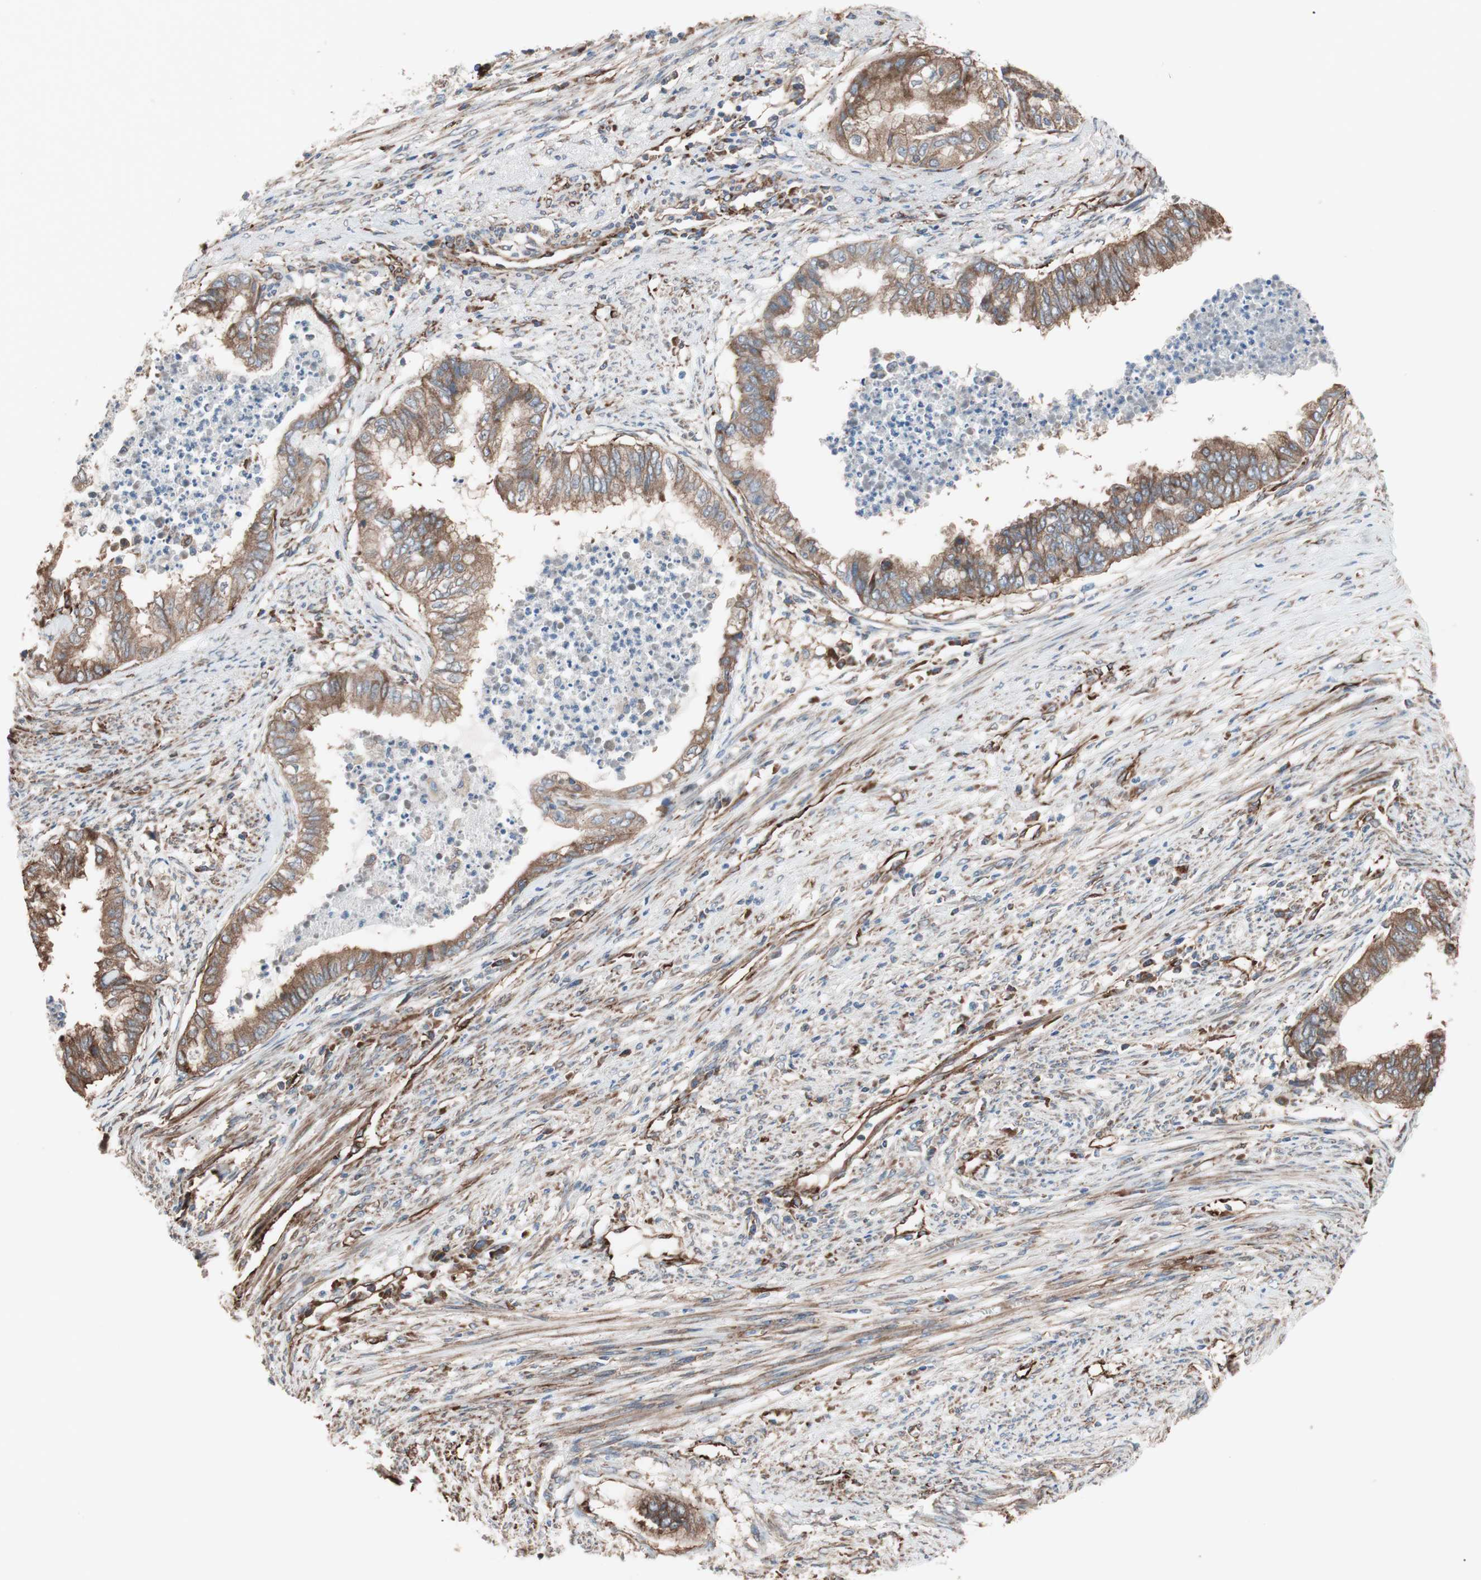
{"staining": {"intensity": "moderate", "quantity": ">75%", "location": "cytoplasmic/membranous"}, "tissue": "endometrial cancer", "cell_type": "Tumor cells", "image_type": "cancer", "snomed": [{"axis": "morphology", "description": "Adenocarcinoma, NOS"}, {"axis": "topography", "description": "Endometrium"}], "caption": "IHC histopathology image of endometrial cancer stained for a protein (brown), which demonstrates medium levels of moderate cytoplasmic/membranous staining in about >75% of tumor cells.", "gene": "GPSM2", "patient": {"sex": "female", "age": 79}}